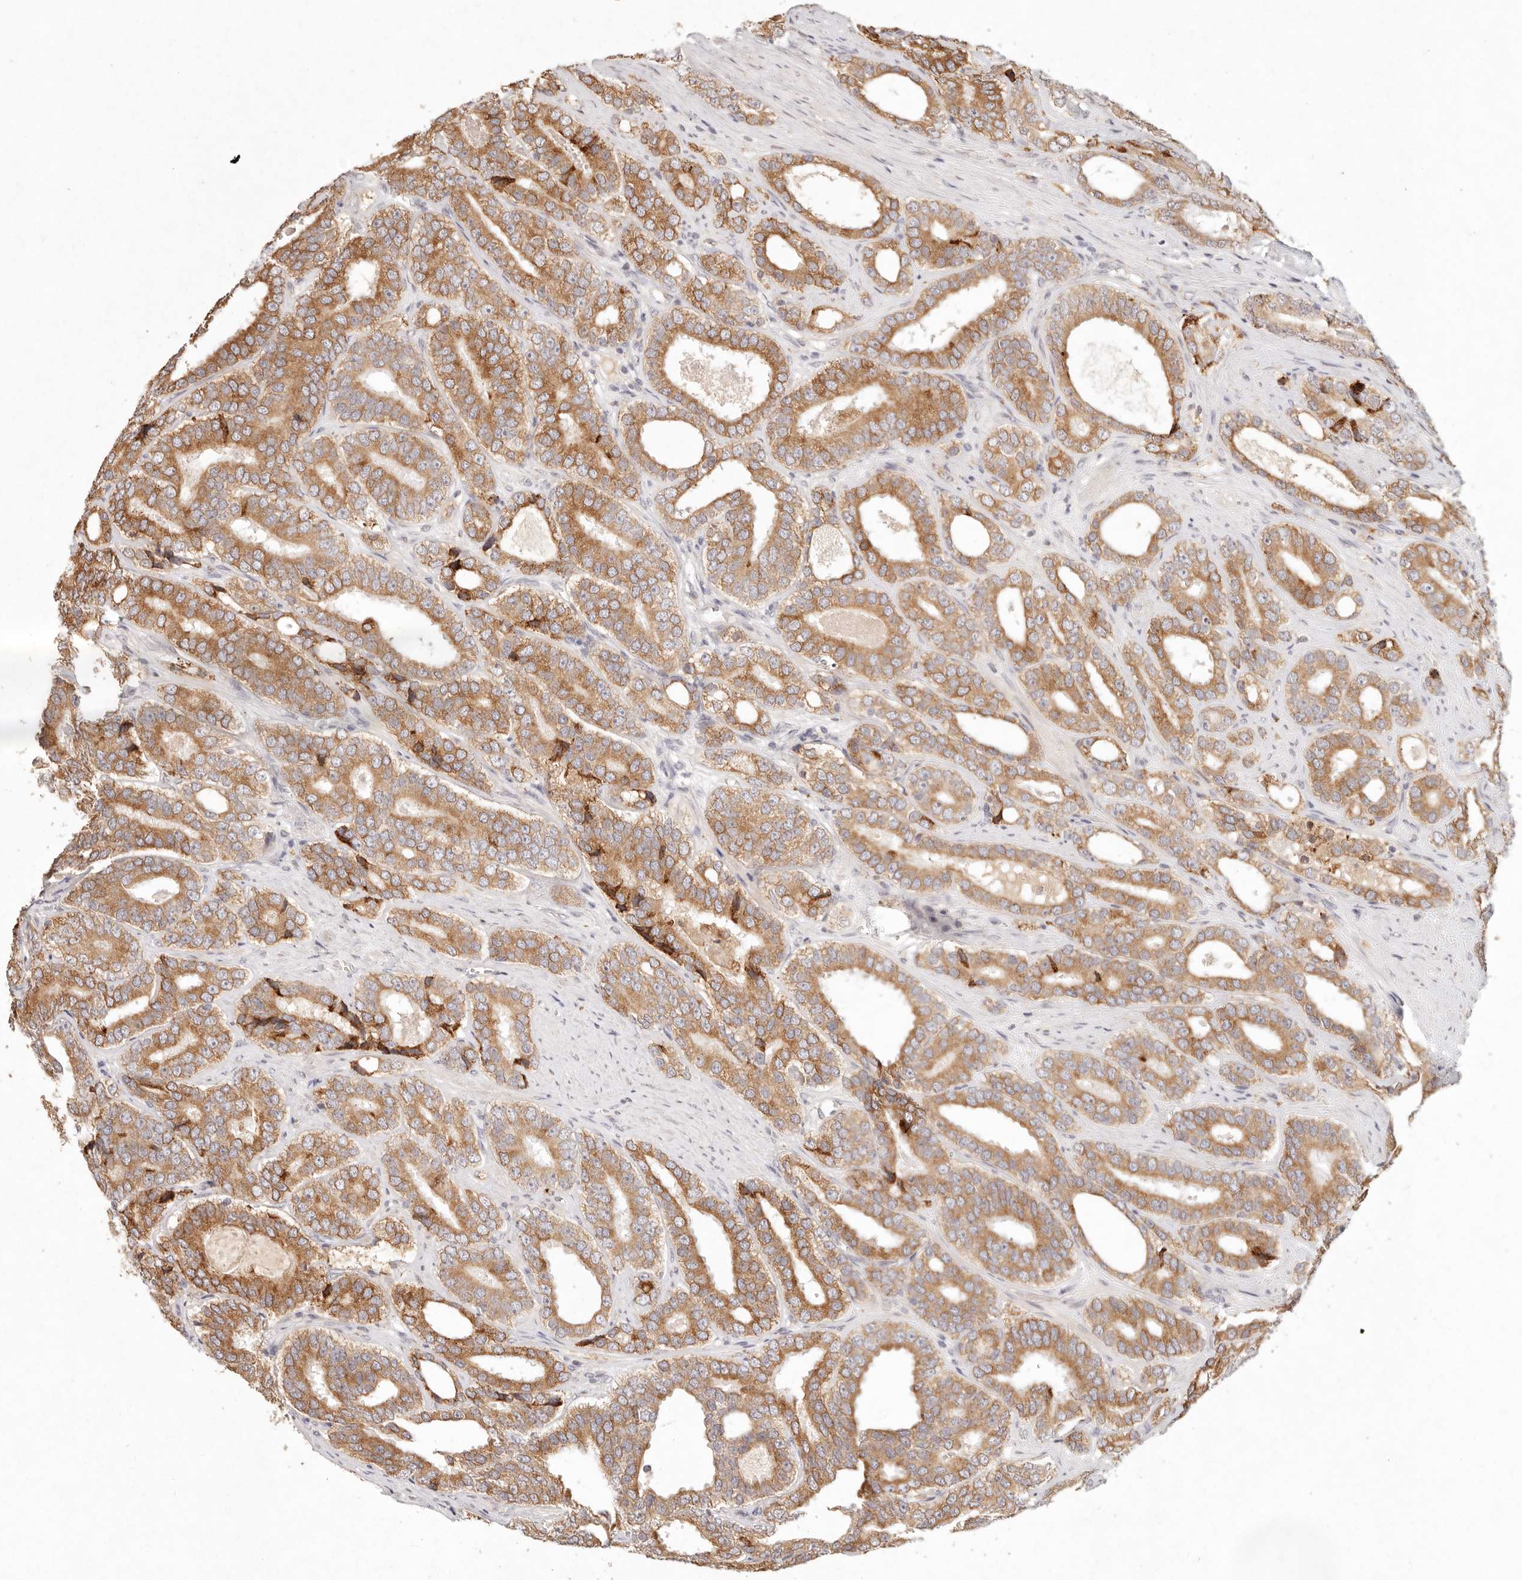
{"staining": {"intensity": "moderate", "quantity": ">75%", "location": "cytoplasmic/membranous"}, "tissue": "prostate cancer", "cell_type": "Tumor cells", "image_type": "cancer", "snomed": [{"axis": "morphology", "description": "Adenocarcinoma, High grade"}, {"axis": "topography", "description": "Prostate"}], "caption": "A brown stain shows moderate cytoplasmic/membranous positivity of a protein in adenocarcinoma (high-grade) (prostate) tumor cells. (DAB IHC with brightfield microscopy, high magnification).", "gene": "C1orf127", "patient": {"sex": "male", "age": 56}}